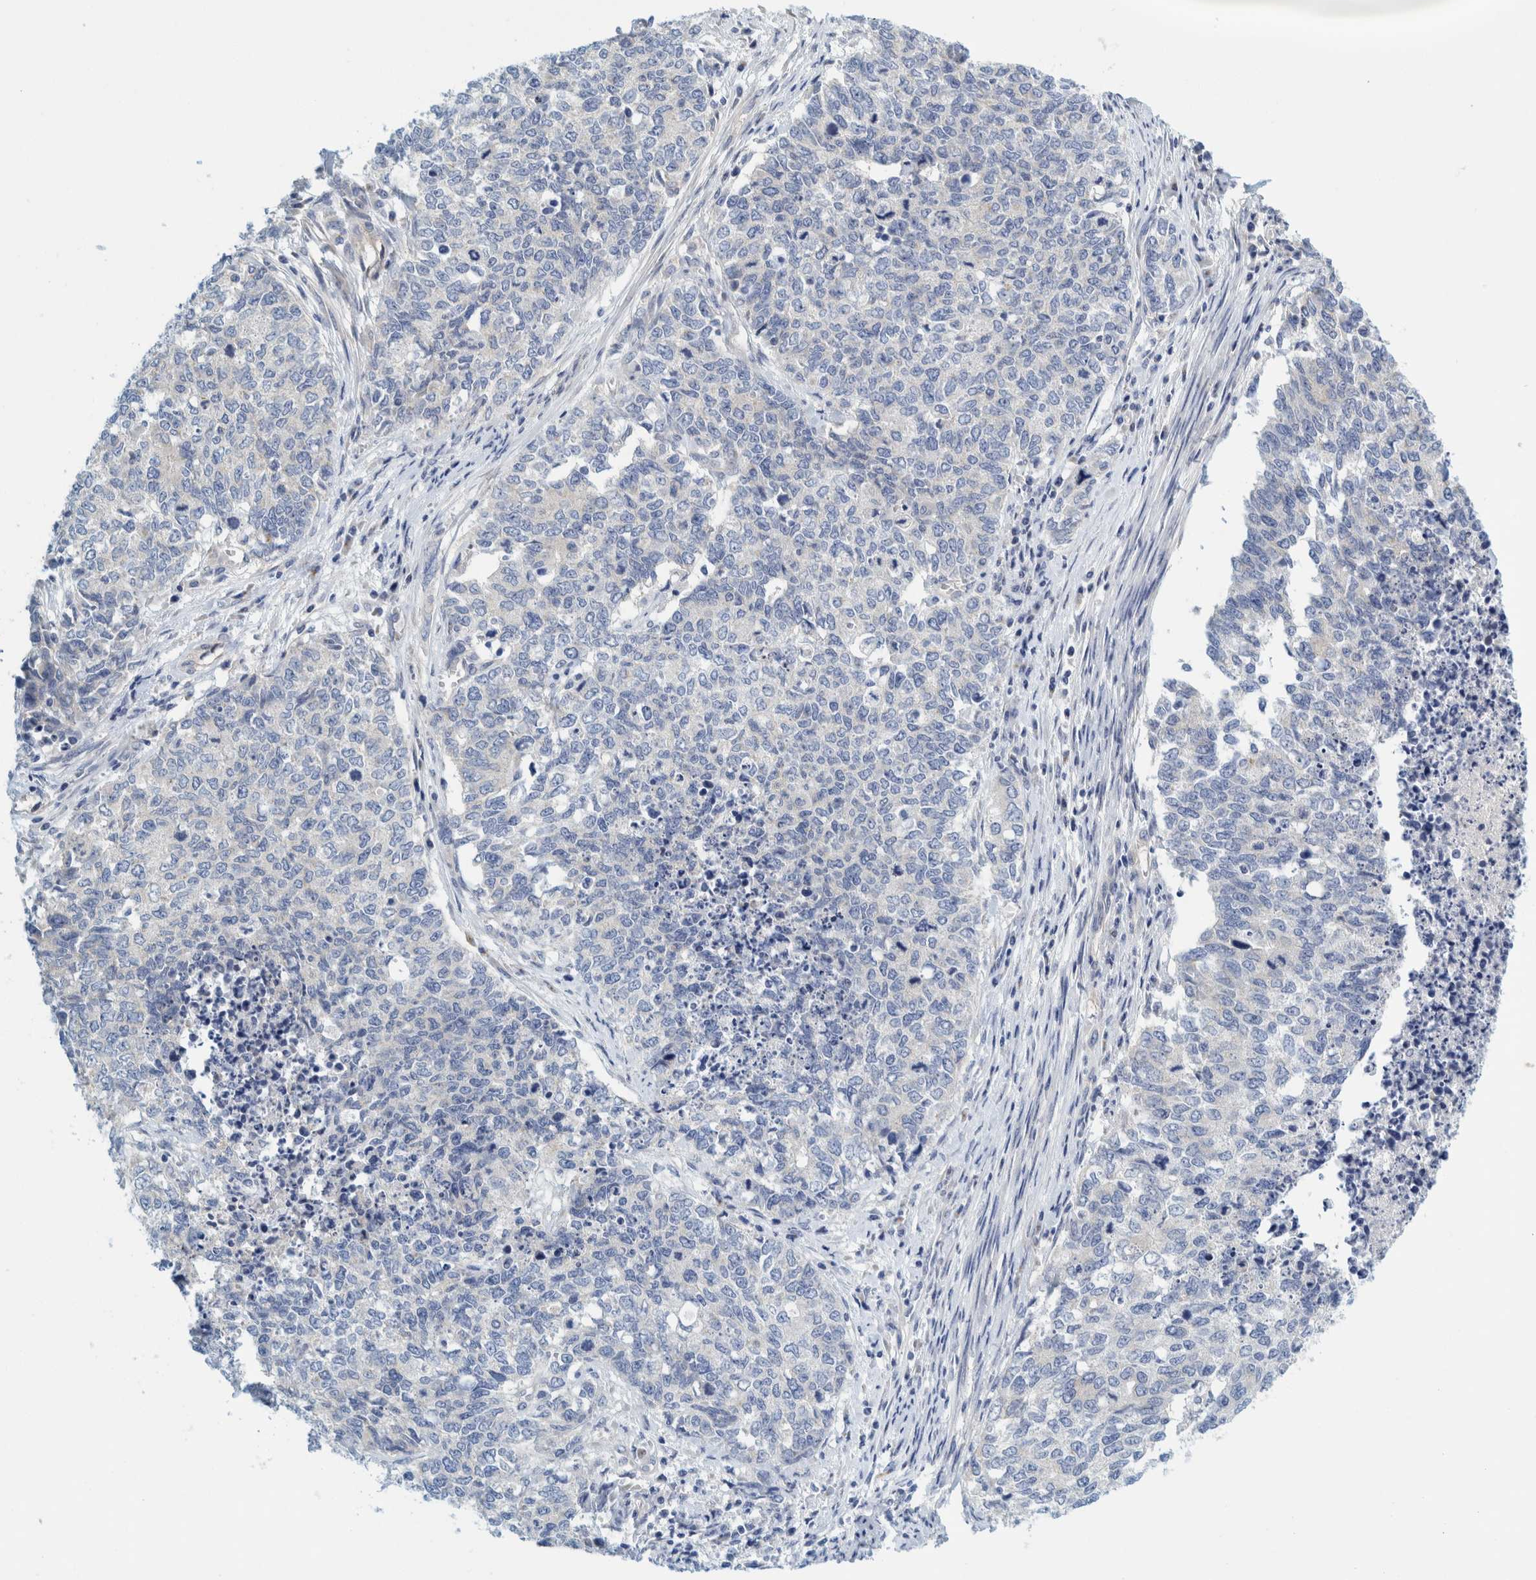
{"staining": {"intensity": "negative", "quantity": "none", "location": "none"}, "tissue": "cervical cancer", "cell_type": "Tumor cells", "image_type": "cancer", "snomed": [{"axis": "morphology", "description": "Squamous cell carcinoma, NOS"}, {"axis": "topography", "description": "Cervix"}], "caption": "Photomicrograph shows no significant protein expression in tumor cells of cervical cancer.", "gene": "ZNF324B", "patient": {"sex": "female", "age": 63}}